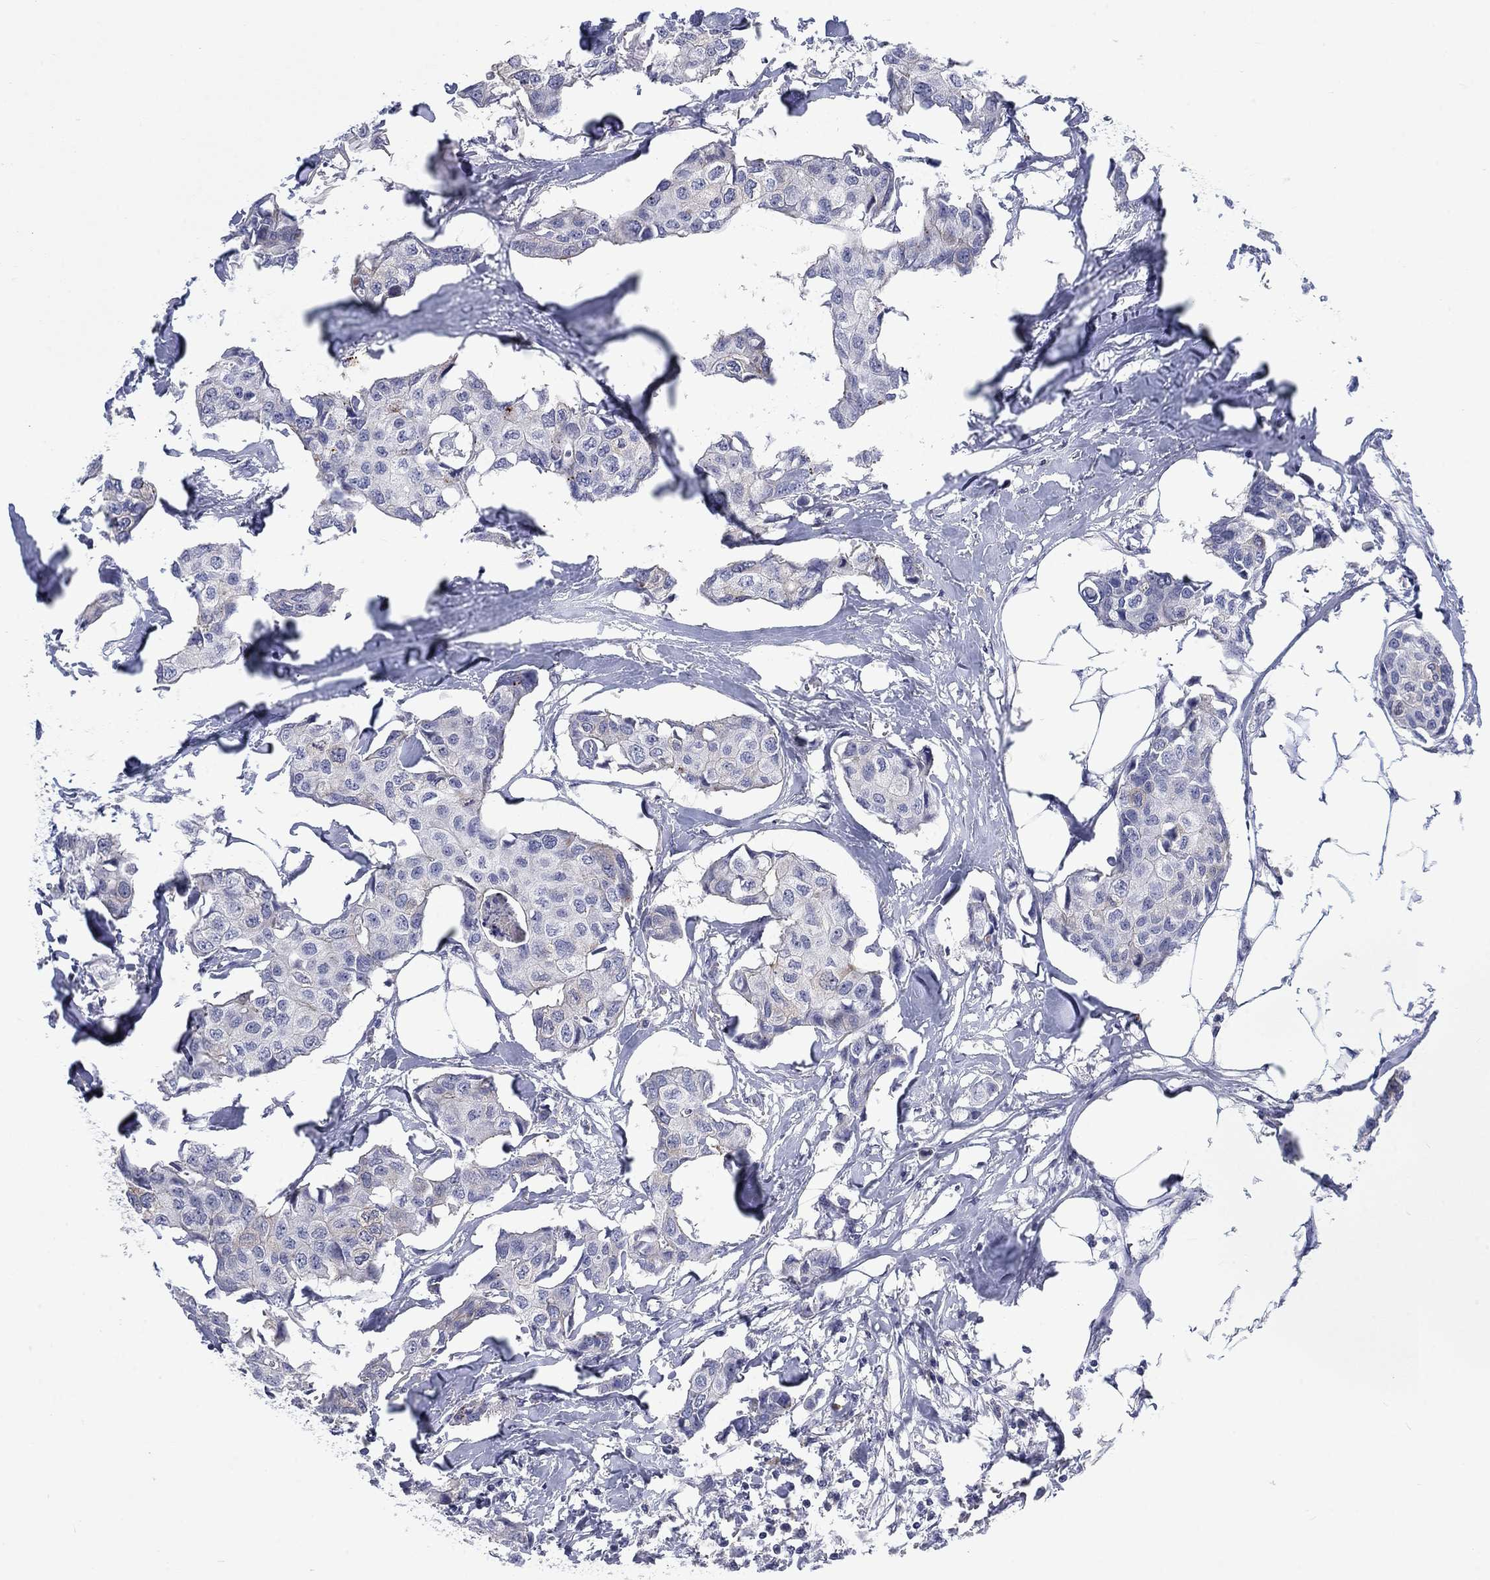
{"staining": {"intensity": "negative", "quantity": "none", "location": "none"}, "tissue": "breast cancer", "cell_type": "Tumor cells", "image_type": "cancer", "snomed": [{"axis": "morphology", "description": "Duct carcinoma"}, {"axis": "topography", "description": "Breast"}], "caption": "This is an immunohistochemistry (IHC) photomicrograph of breast invasive ductal carcinoma. There is no staining in tumor cells.", "gene": "KIF15", "patient": {"sex": "female", "age": 80}}